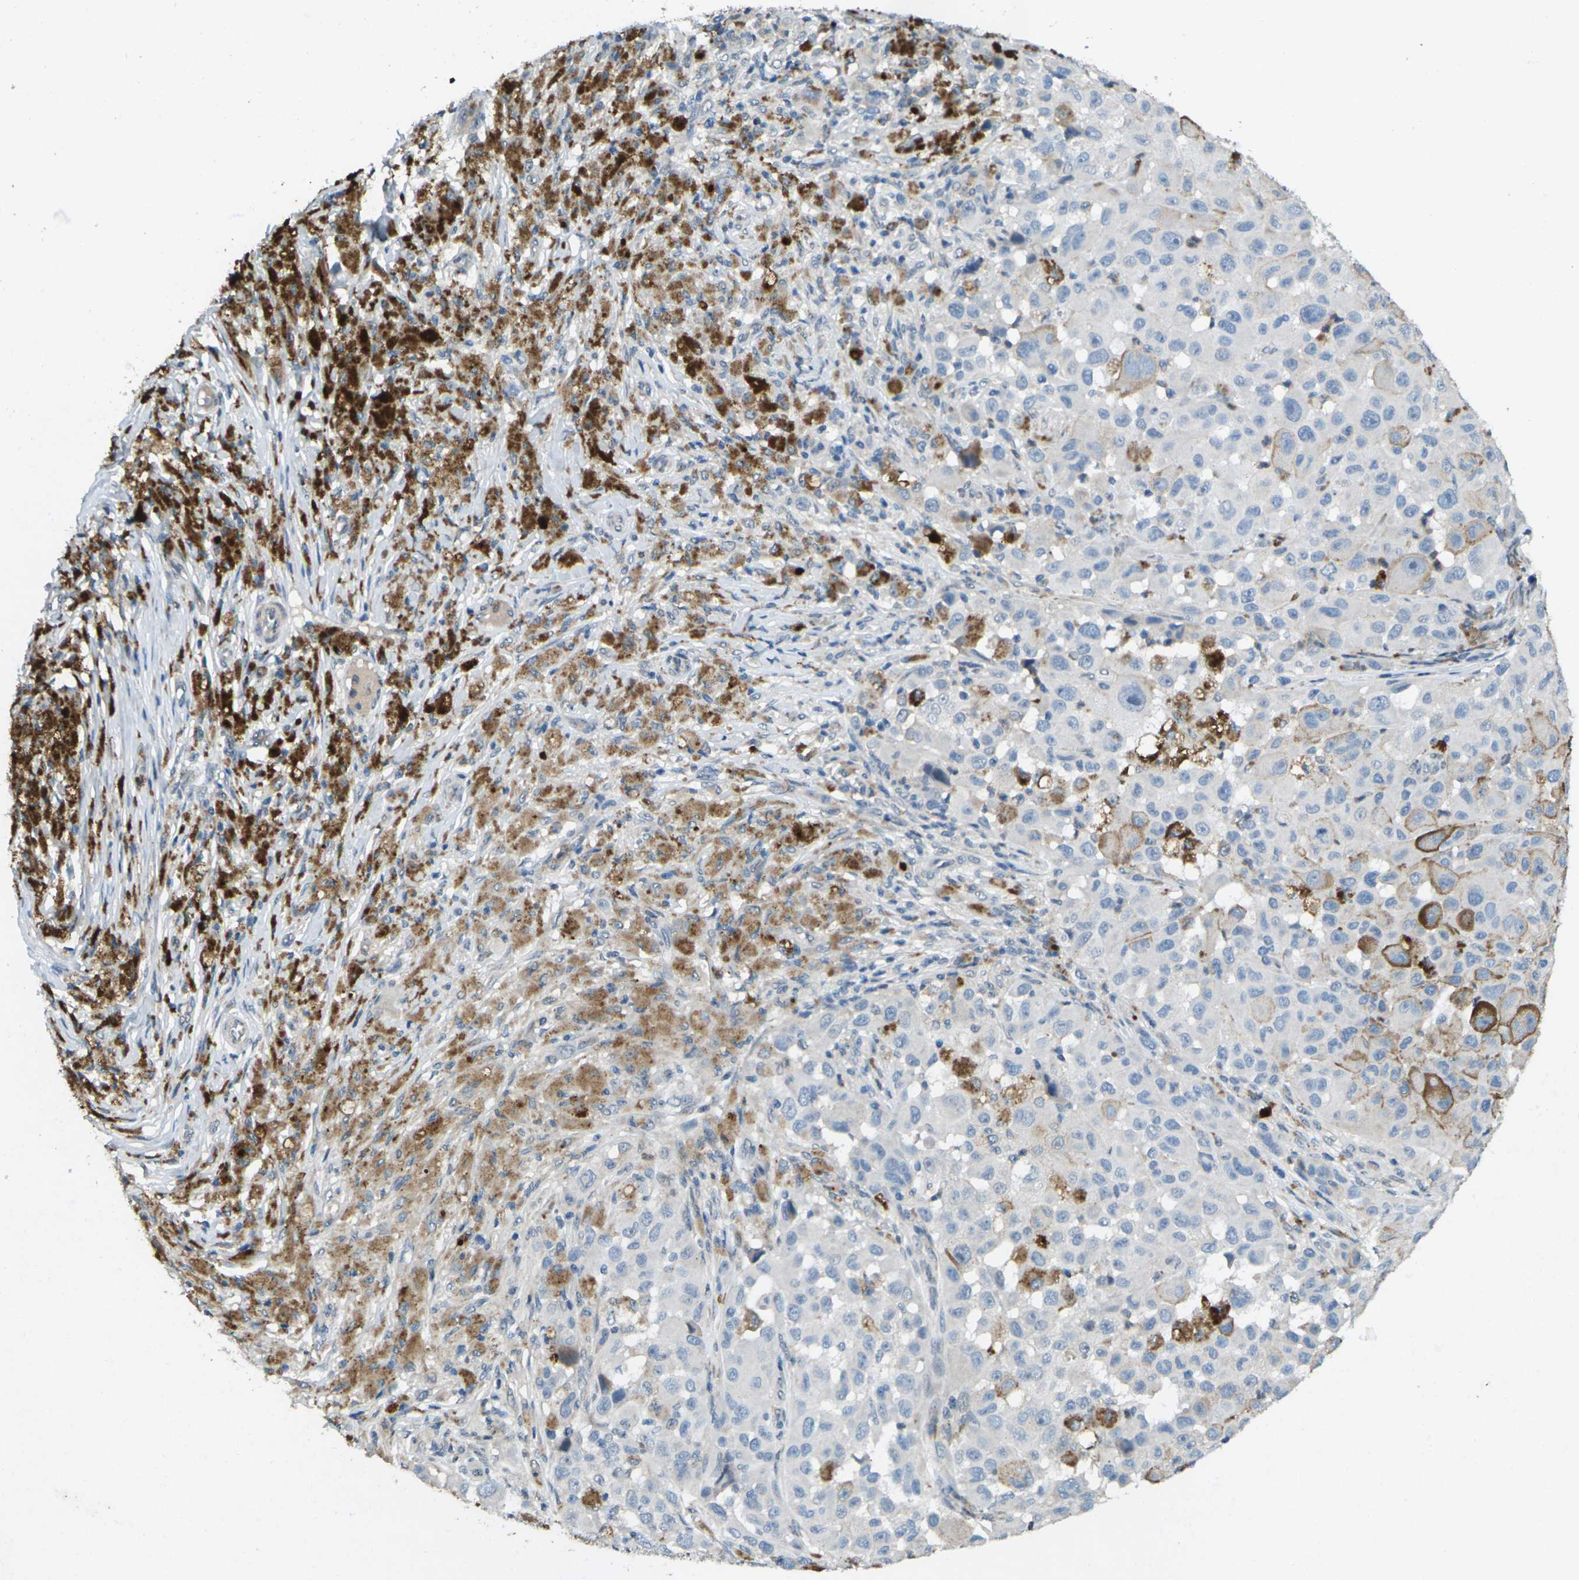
{"staining": {"intensity": "negative", "quantity": "none", "location": "none"}, "tissue": "melanoma", "cell_type": "Tumor cells", "image_type": "cancer", "snomed": [{"axis": "morphology", "description": "Malignant melanoma, NOS"}, {"axis": "topography", "description": "Skin"}], "caption": "Immunohistochemistry photomicrograph of neoplastic tissue: human malignant melanoma stained with DAB (3,3'-diaminobenzidine) exhibits no significant protein expression in tumor cells.", "gene": "SIGLEC14", "patient": {"sex": "male", "age": 96}}